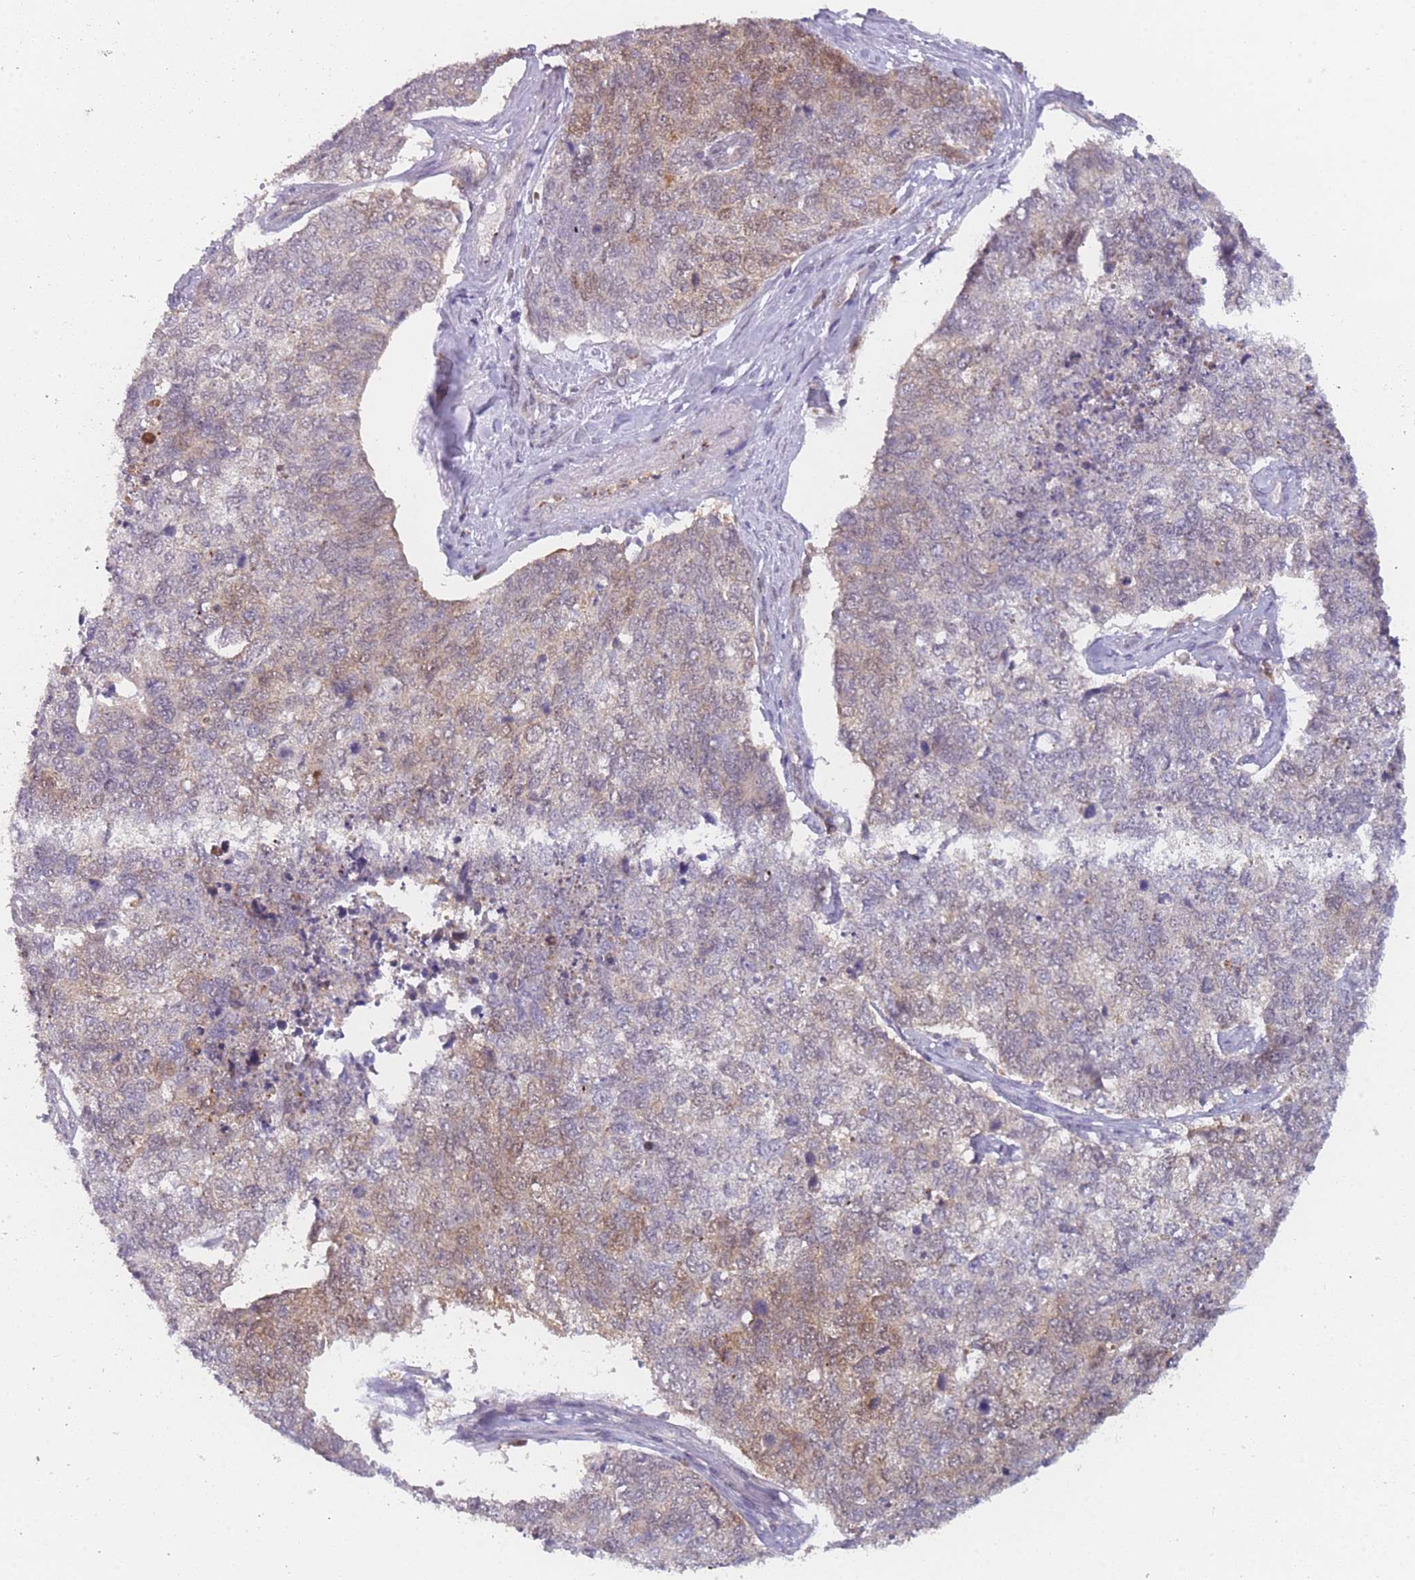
{"staining": {"intensity": "moderate", "quantity": "25%-75%", "location": "cytoplasmic/membranous"}, "tissue": "cervical cancer", "cell_type": "Tumor cells", "image_type": "cancer", "snomed": [{"axis": "morphology", "description": "Squamous cell carcinoma, NOS"}, {"axis": "topography", "description": "Cervix"}], "caption": "This is a photomicrograph of immunohistochemistry staining of cervical cancer (squamous cell carcinoma), which shows moderate staining in the cytoplasmic/membranous of tumor cells.", "gene": "MRI1", "patient": {"sex": "female", "age": 63}}